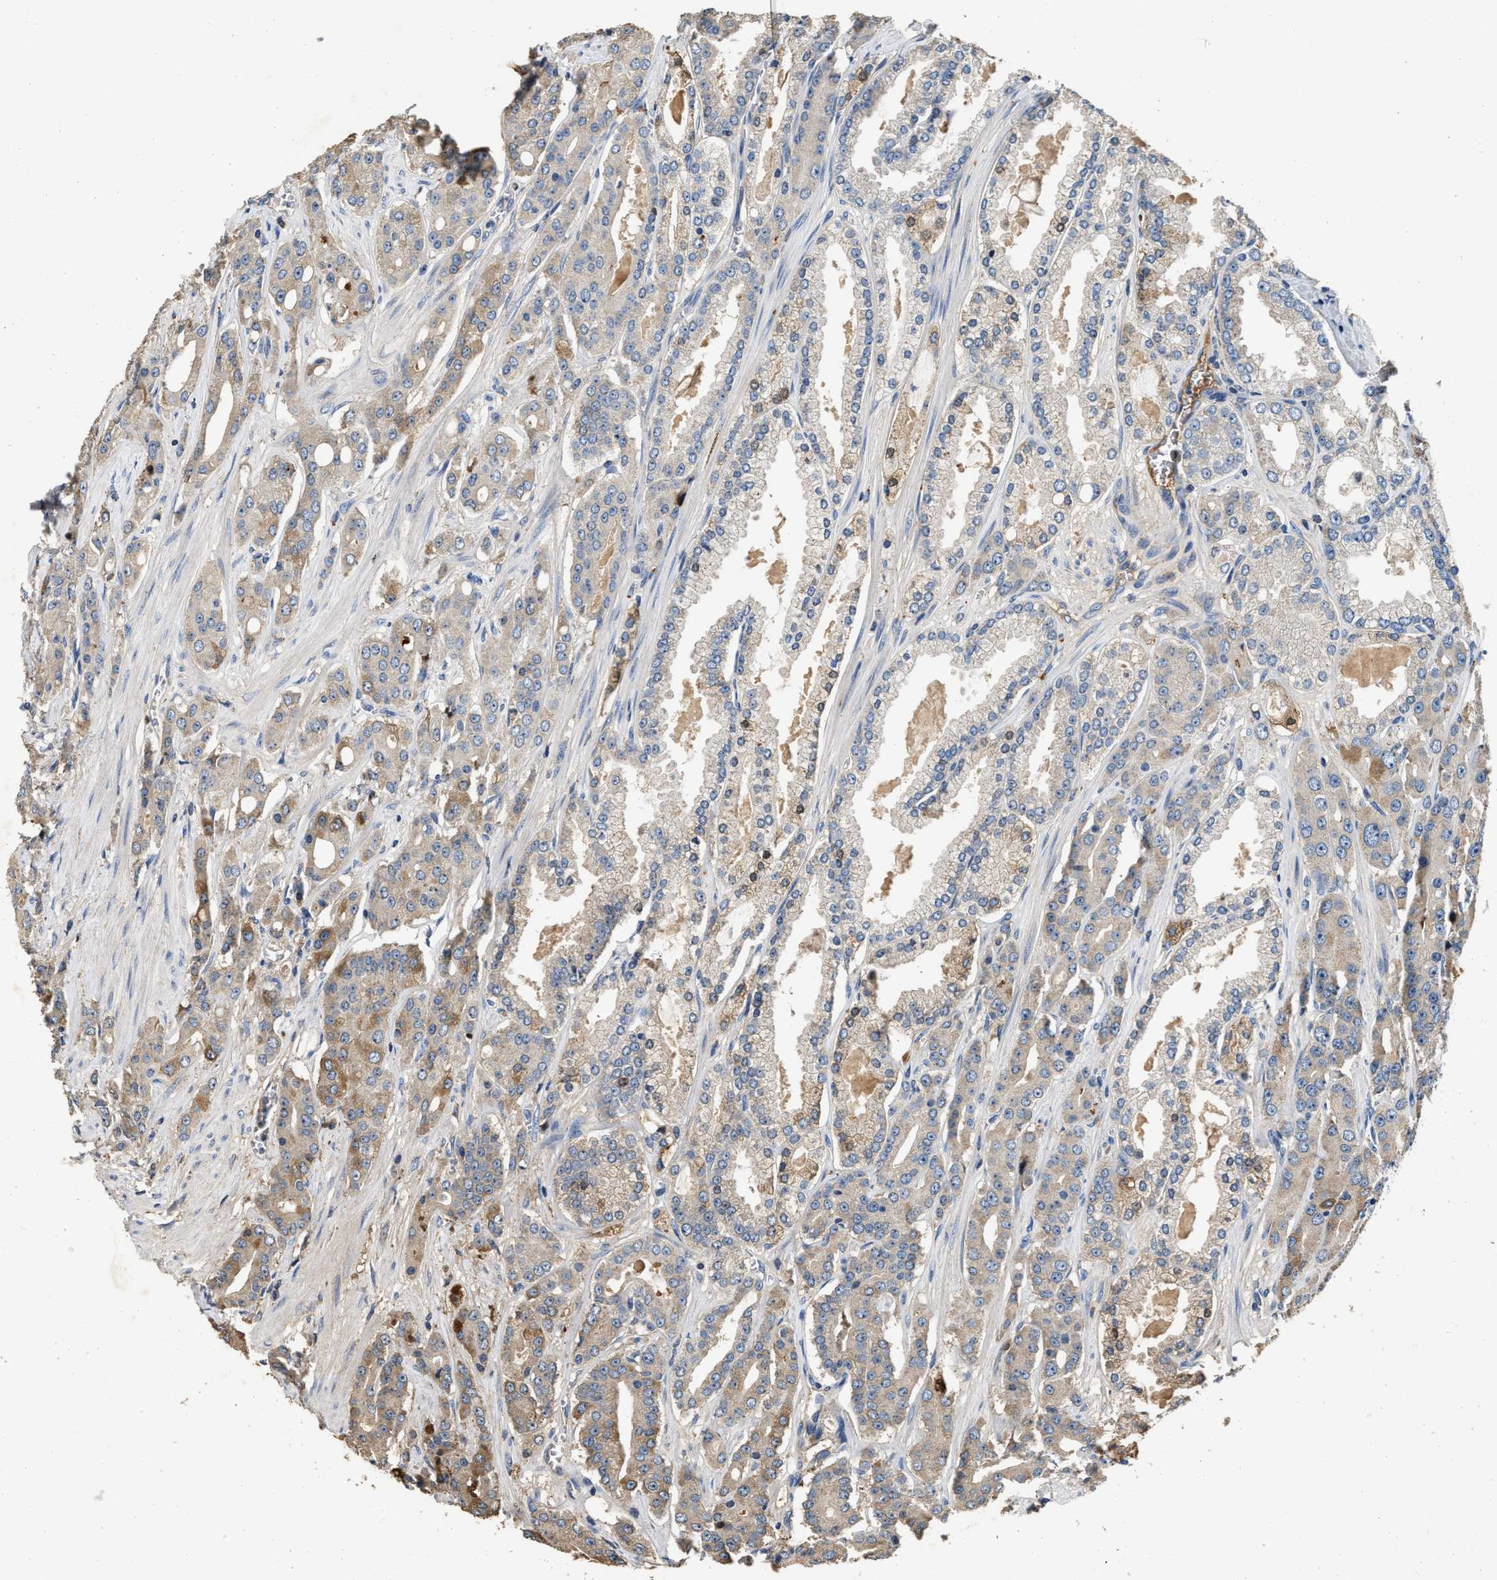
{"staining": {"intensity": "moderate", "quantity": "<25%", "location": "cytoplasmic/membranous"}, "tissue": "prostate cancer", "cell_type": "Tumor cells", "image_type": "cancer", "snomed": [{"axis": "morphology", "description": "Adenocarcinoma, High grade"}, {"axis": "topography", "description": "Prostate"}], "caption": "A low amount of moderate cytoplasmic/membranous expression is identified in about <25% of tumor cells in prostate cancer tissue. Nuclei are stained in blue.", "gene": "C3", "patient": {"sex": "male", "age": 71}}